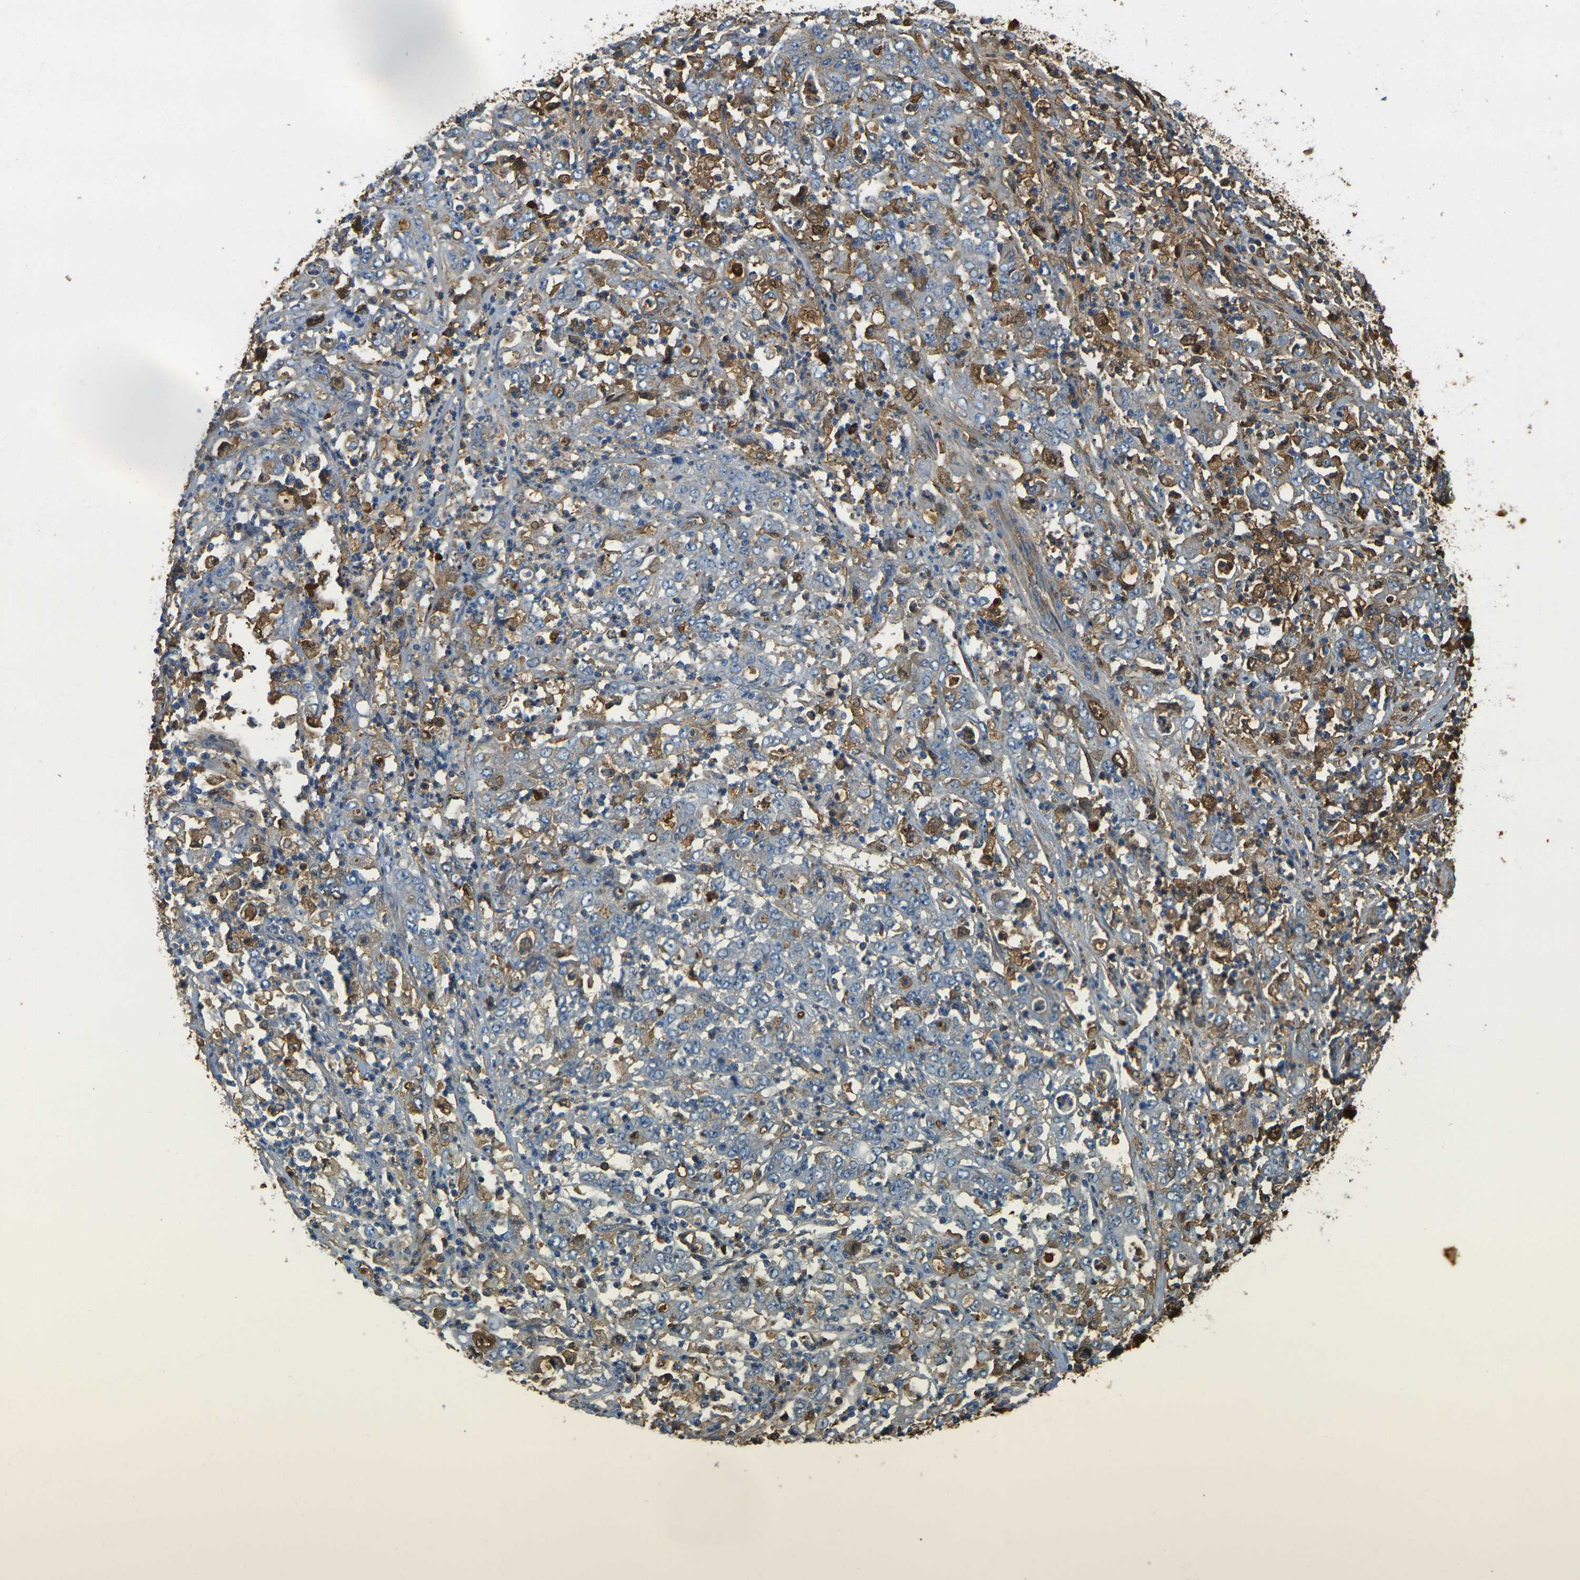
{"staining": {"intensity": "moderate", "quantity": "<25%", "location": "cytoplasmic/membranous"}, "tissue": "stomach cancer", "cell_type": "Tumor cells", "image_type": "cancer", "snomed": [{"axis": "morphology", "description": "Adenocarcinoma, NOS"}, {"axis": "topography", "description": "Stomach, lower"}], "caption": "A micrograph showing moderate cytoplasmic/membranous positivity in about <25% of tumor cells in stomach cancer (adenocarcinoma), as visualized by brown immunohistochemical staining.", "gene": "PLCD1", "patient": {"sex": "female", "age": 71}}